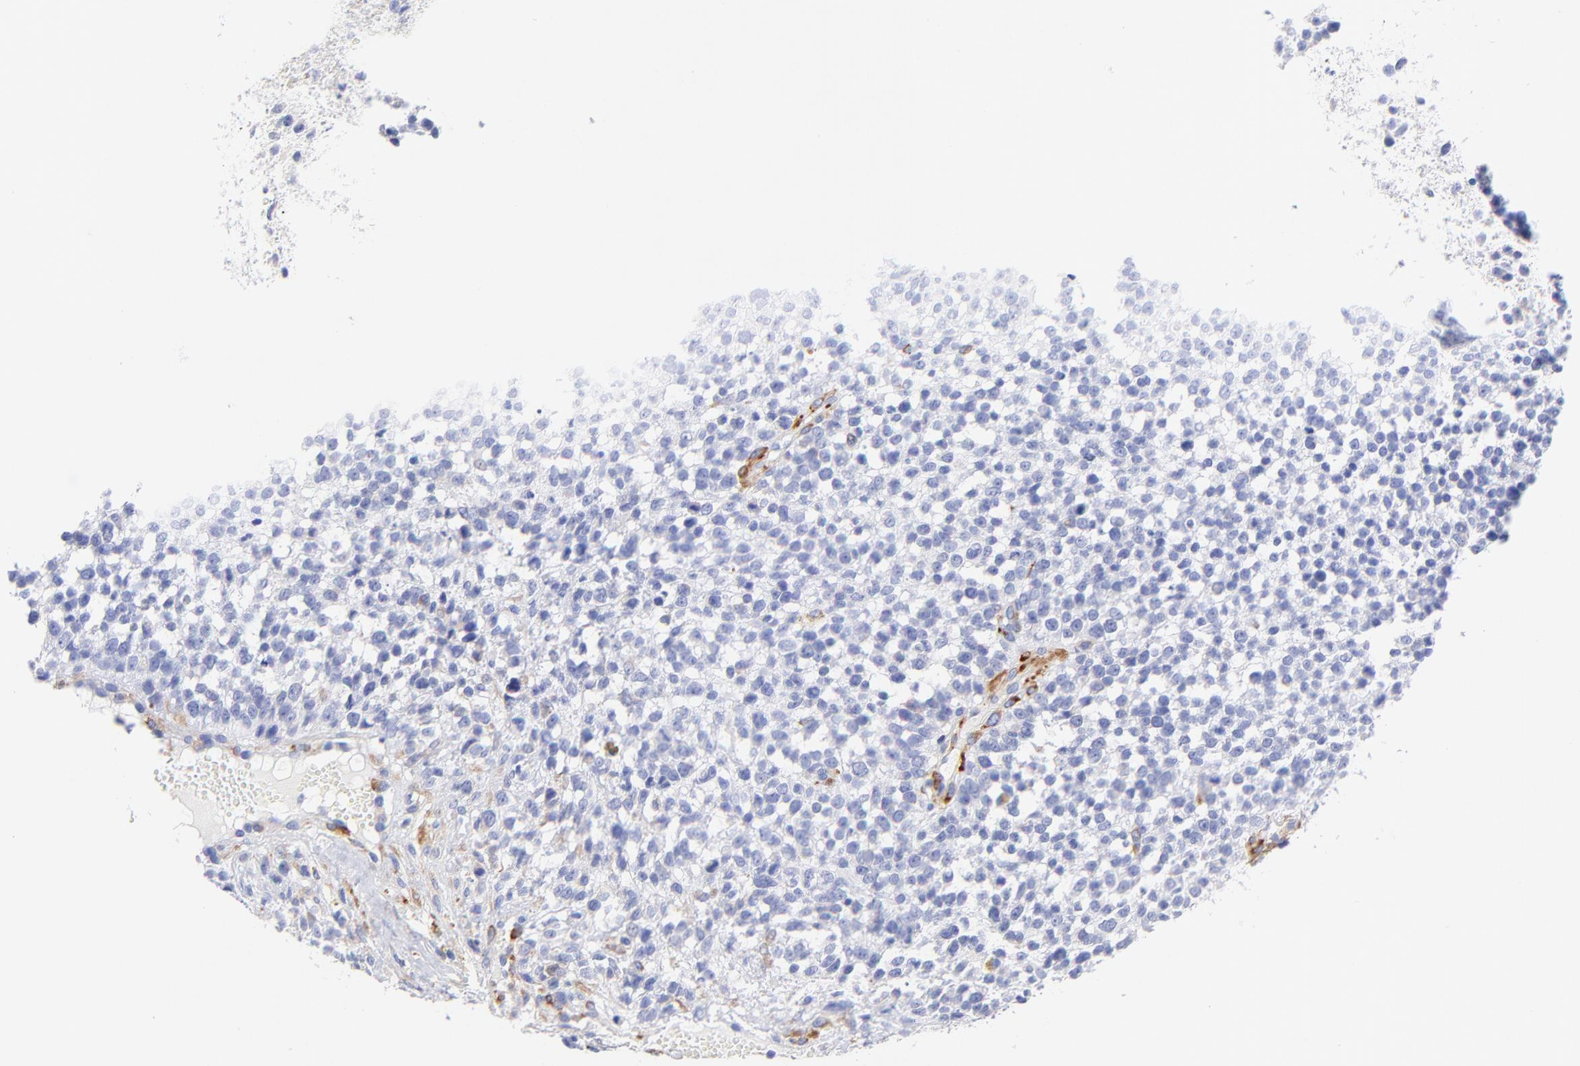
{"staining": {"intensity": "negative", "quantity": "none", "location": "none"}, "tissue": "glioma", "cell_type": "Tumor cells", "image_type": "cancer", "snomed": [{"axis": "morphology", "description": "Glioma, malignant, High grade"}, {"axis": "topography", "description": "Brain"}], "caption": "IHC photomicrograph of neoplastic tissue: glioma stained with DAB reveals no significant protein positivity in tumor cells.", "gene": "C1QTNF6", "patient": {"sex": "male", "age": 66}}